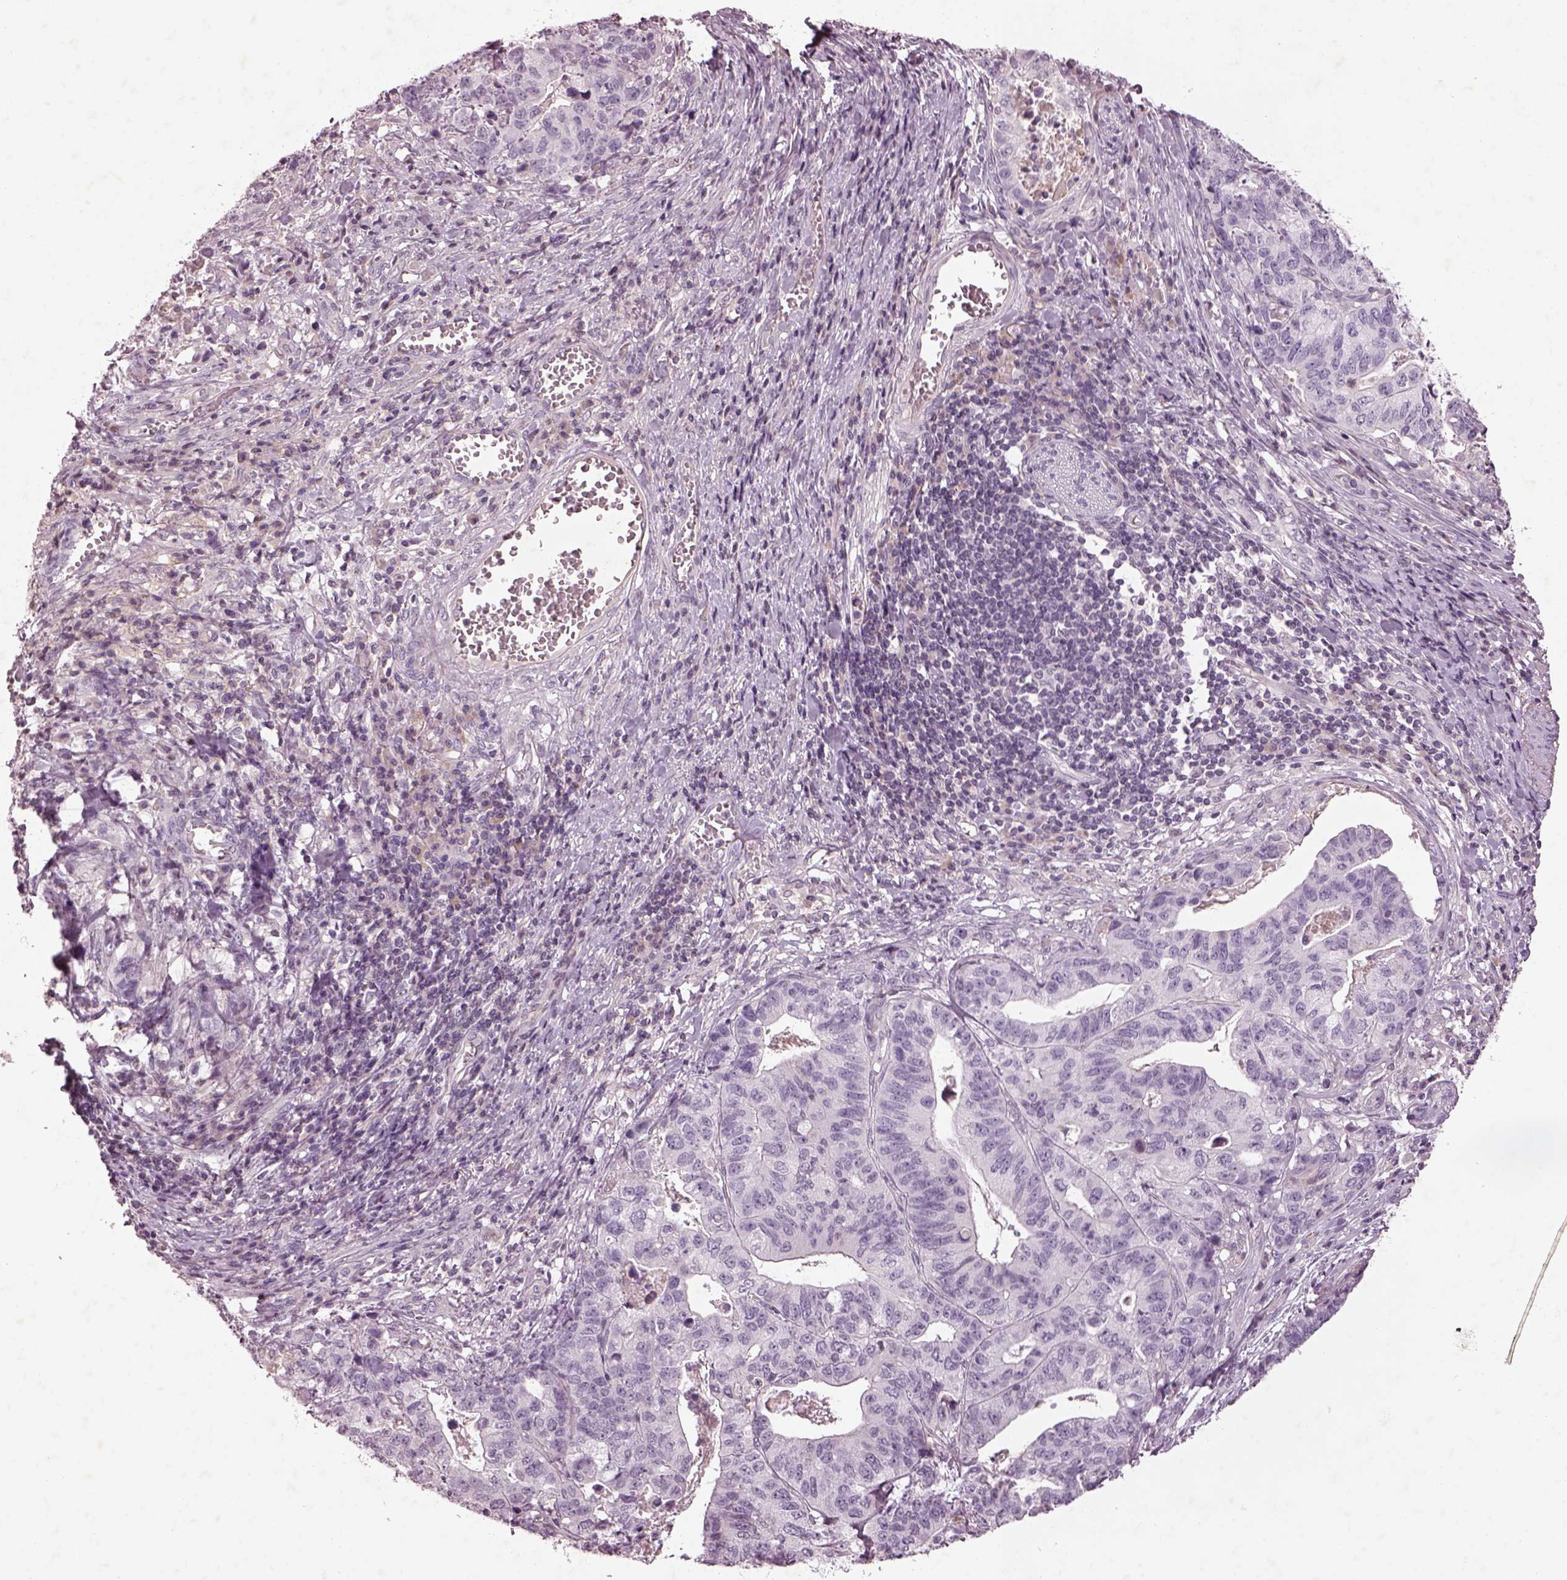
{"staining": {"intensity": "negative", "quantity": "none", "location": "none"}, "tissue": "stomach cancer", "cell_type": "Tumor cells", "image_type": "cancer", "snomed": [{"axis": "morphology", "description": "Adenocarcinoma, NOS"}, {"axis": "topography", "description": "Stomach, upper"}], "caption": "Stomach cancer (adenocarcinoma) was stained to show a protein in brown. There is no significant expression in tumor cells.", "gene": "TLX3", "patient": {"sex": "female", "age": 67}}